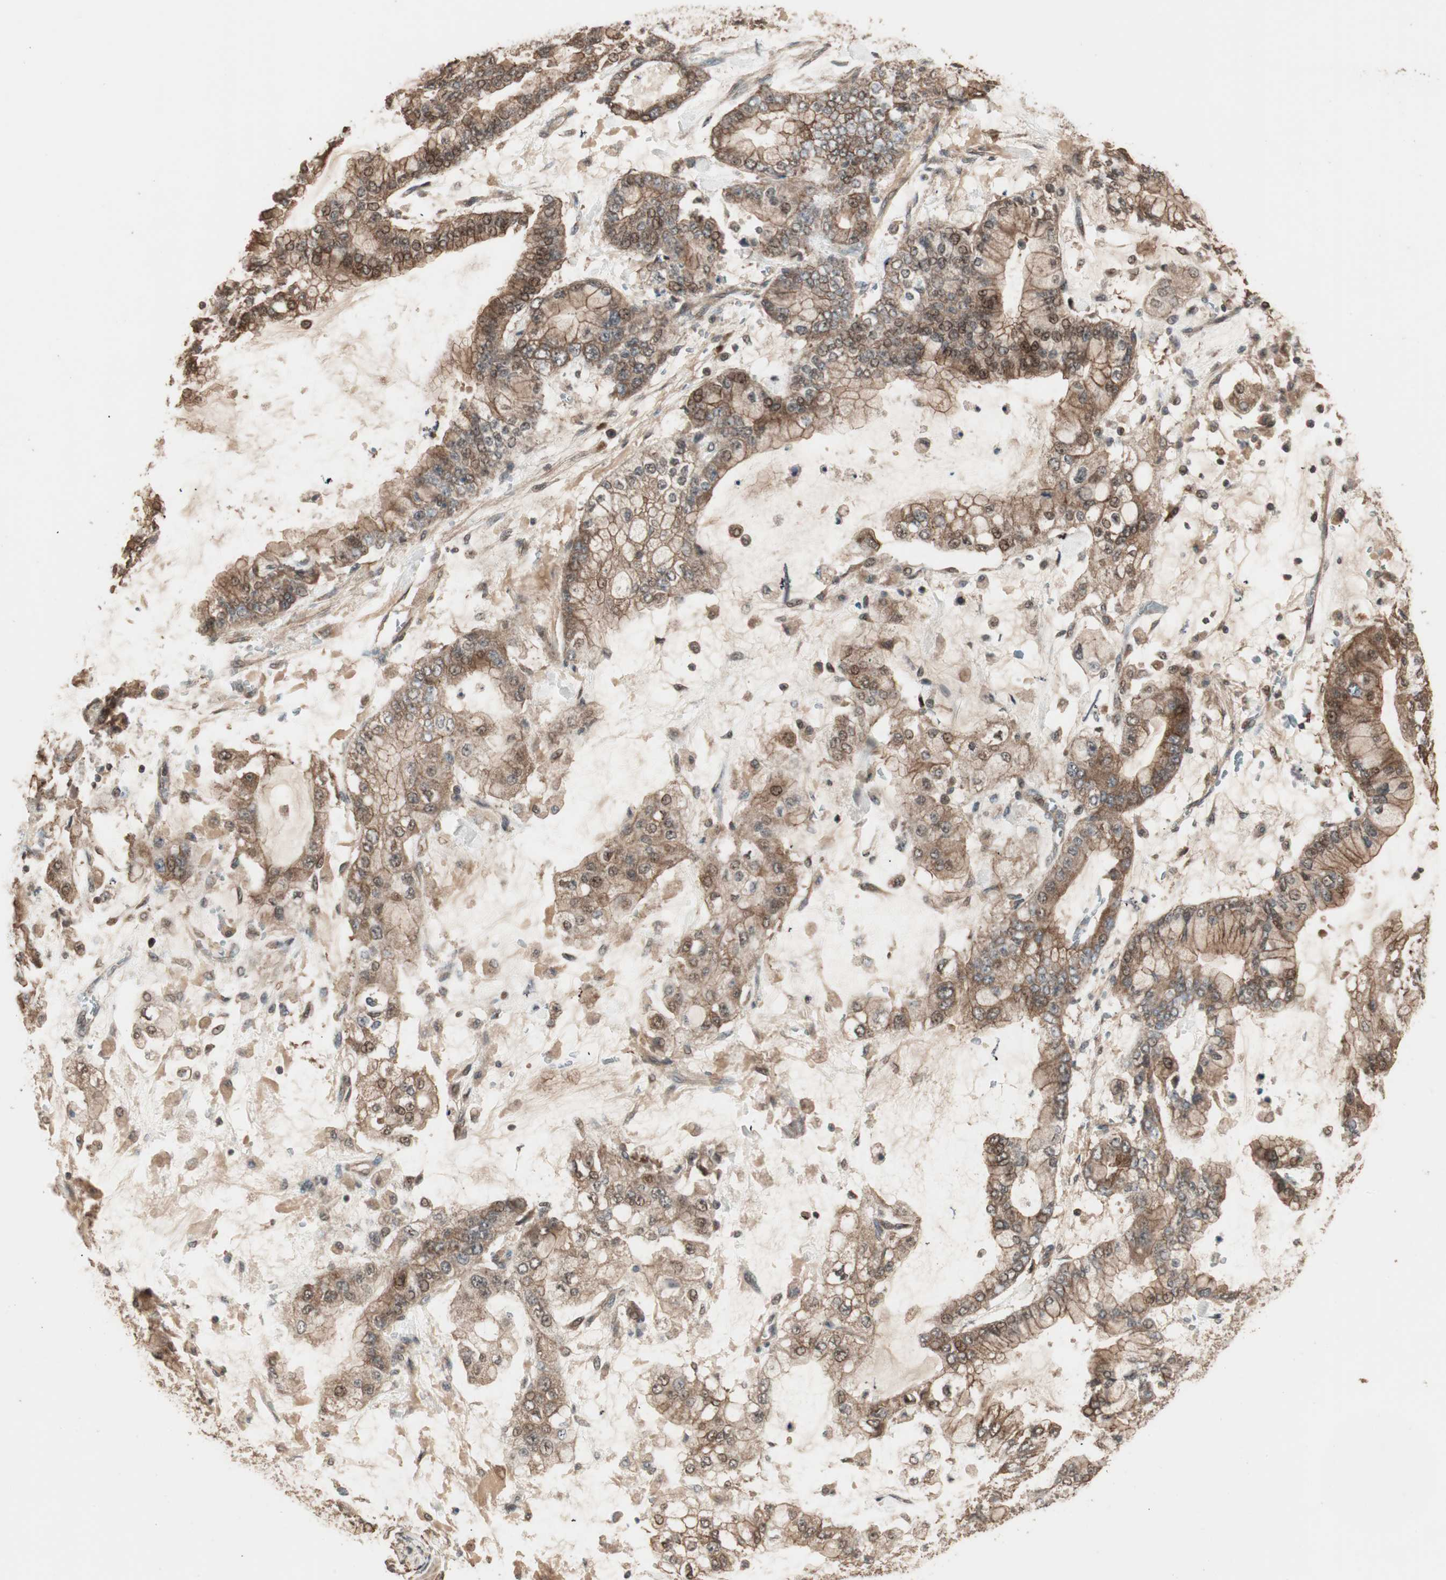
{"staining": {"intensity": "moderate", "quantity": ">75%", "location": "cytoplasmic/membranous,nuclear"}, "tissue": "stomach cancer", "cell_type": "Tumor cells", "image_type": "cancer", "snomed": [{"axis": "morphology", "description": "Normal tissue, NOS"}, {"axis": "morphology", "description": "Adenocarcinoma, NOS"}, {"axis": "topography", "description": "Stomach, upper"}, {"axis": "topography", "description": "Stomach"}], "caption": "This is an image of immunohistochemistry (IHC) staining of stomach cancer (adenocarcinoma), which shows moderate positivity in the cytoplasmic/membranous and nuclear of tumor cells.", "gene": "USP20", "patient": {"sex": "male", "age": 76}}